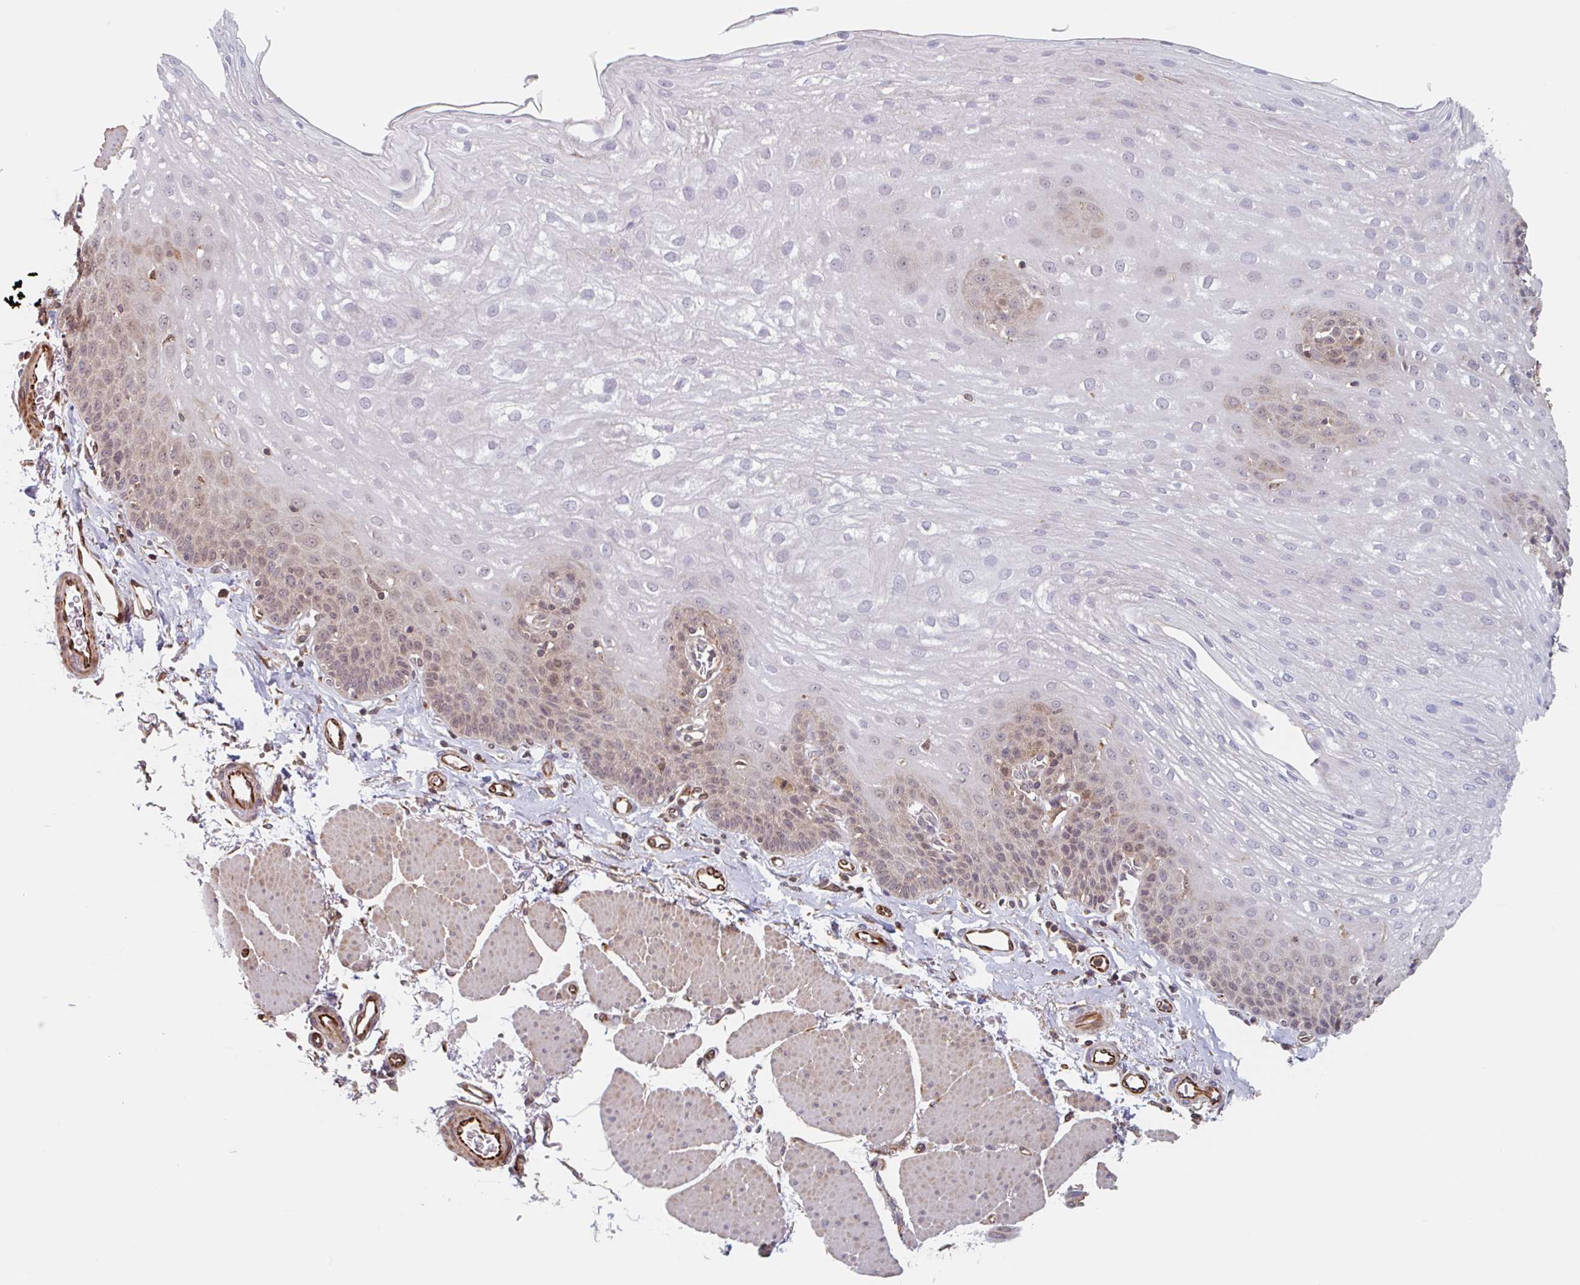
{"staining": {"intensity": "weak", "quantity": "25%-75%", "location": "cytoplasmic/membranous,nuclear"}, "tissue": "esophagus", "cell_type": "Squamous epithelial cells", "image_type": "normal", "snomed": [{"axis": "morphology", "description": "Normal tissue, NOS"}, {"axis": "topography", "description": "Esophagus"}], "caption": "Weak cytoplasmic/membranous,nuclear protein positivity is present in about 25%-75% of squamous epithelial cells in esophagus. The protein is shown in brown color, while the nuclei are stained blue.", "gene": "NUB1", "patient": {"sex": "female", "age": 81}}